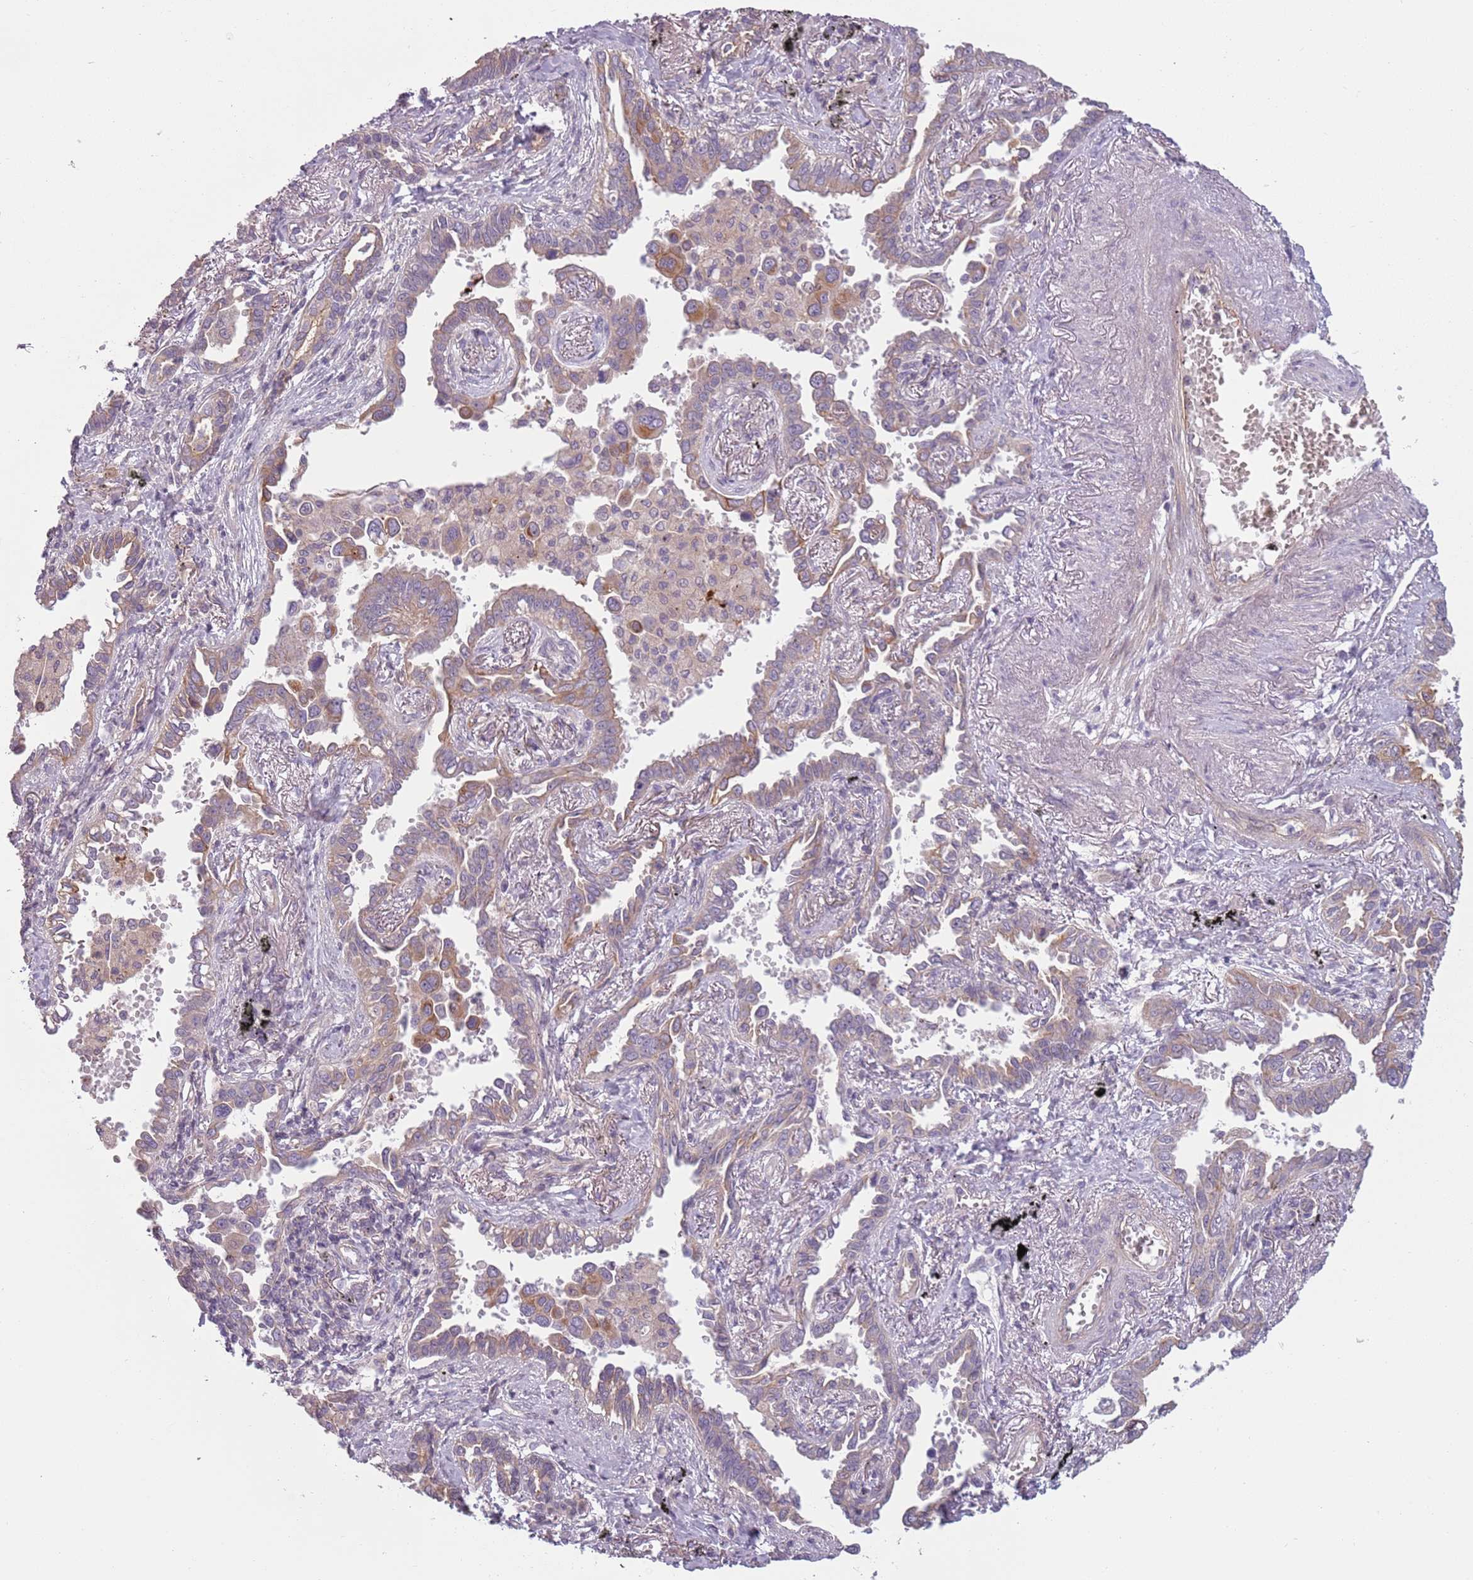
{"staining": {"intensity": "weak", "quantity": "25%-75%", "location": "cytoplasmic/membranous"}, "tissue": "lung cancer", "cell_type": "Tumor cells", "image_type": "cancer", "snomed": [{"axis": "morphology", "description": "Adenocarcinoma, NOS"}, {"axis": "topography", "description": "Lung"}], "caption": "Immunohistochemistry (IHC) histopathology image of neoplastic tissue: human lung adenocarcinoma stained using immunohistochemistry (IHC) demonstrates low levels of weak protein expression localized specifically in the cytoplasmic/membranous of tumor cells, appearing as a cytoplasmic/membranous brown color.", "gene": "TLCD2", "patient": {"sex": "male", "age": 67}}